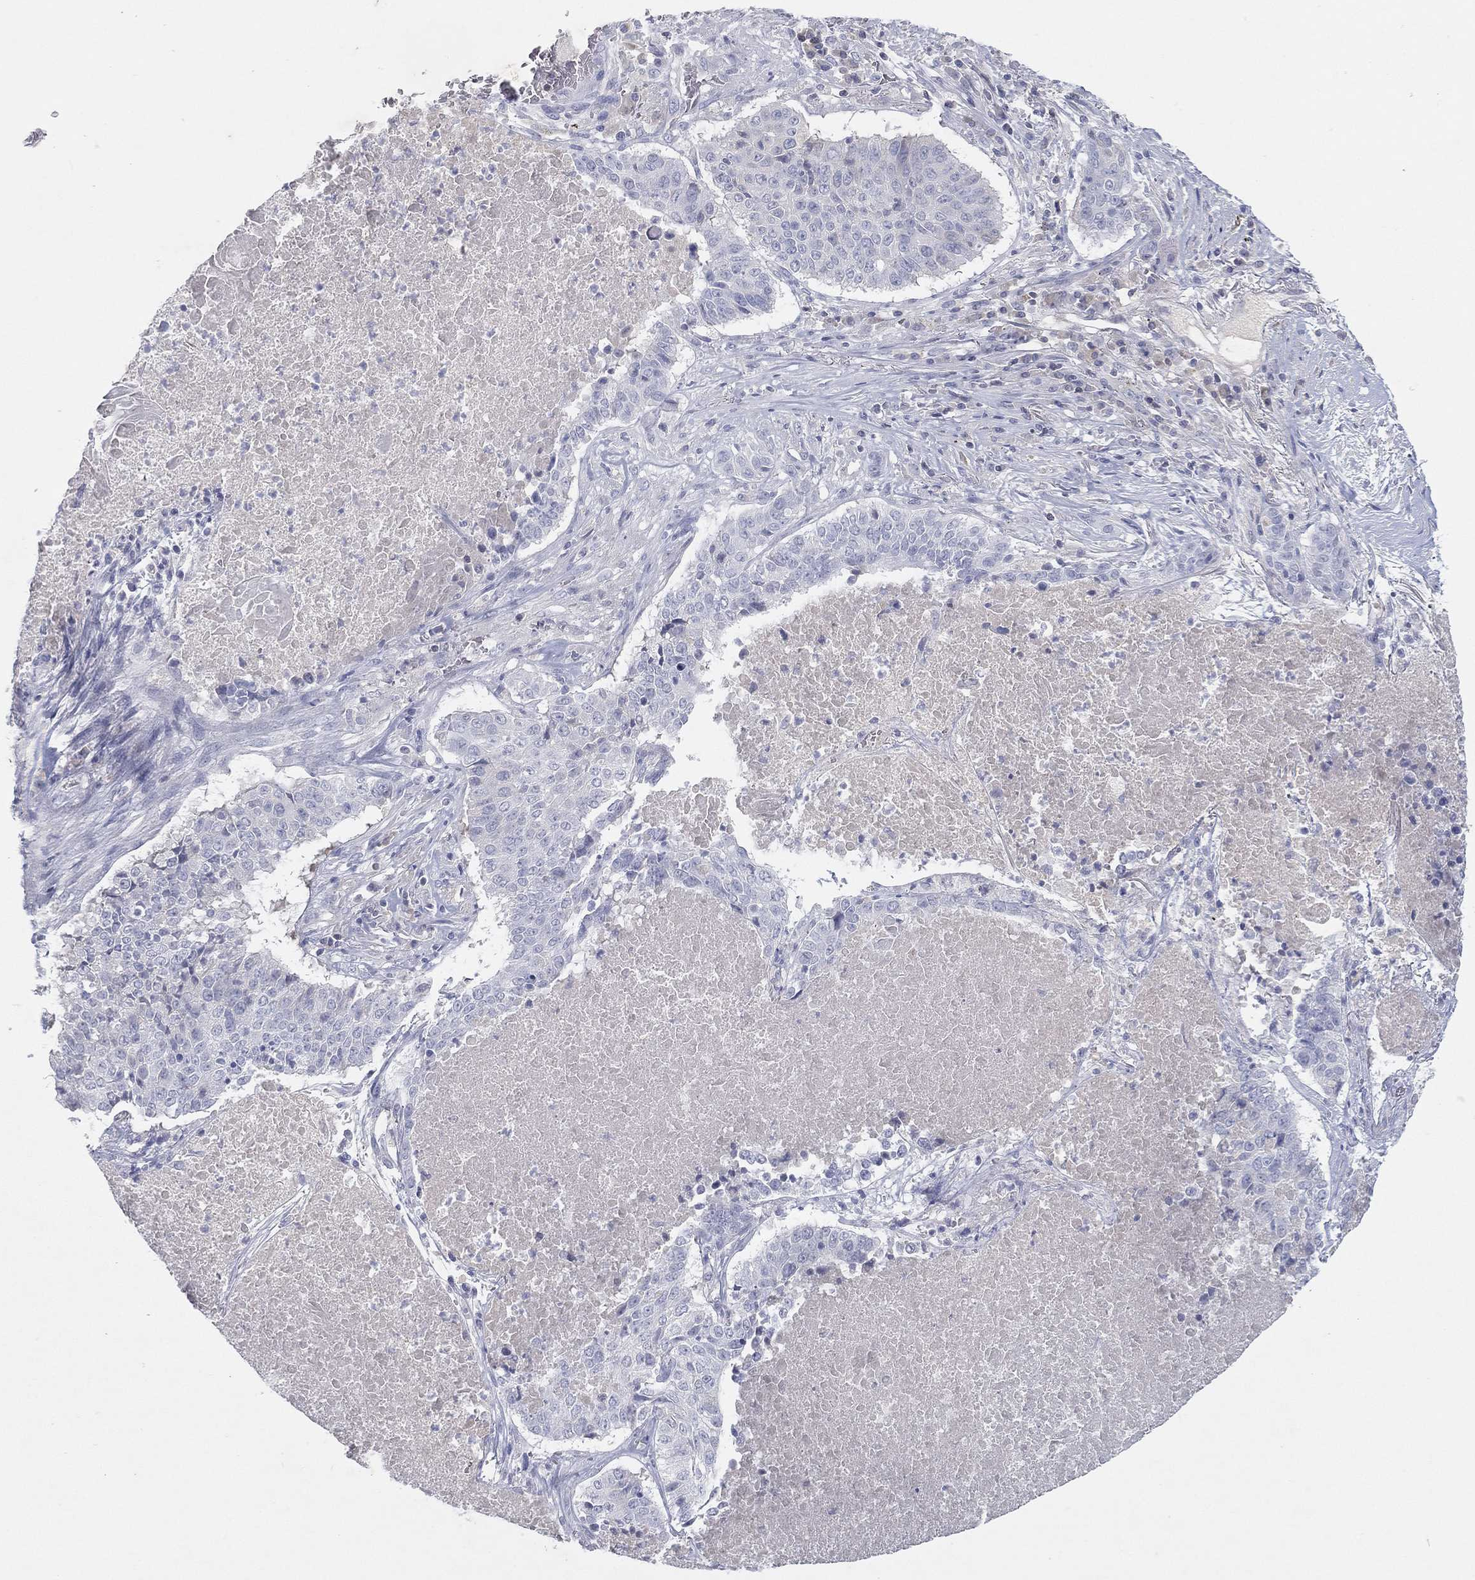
{"staining": {"intensity": "negative", "quantity": "none", "location": "none"}, "tissue": "lung cancer", "cell_type": "Tumor cells", "image_type": "cancer", "snomed": [{"axis": "morphology", "description": "Squamous cell carcinoma, NOS"}, {"axis": "topography", "description": "Lung"}], "caption": "The immunohistochemistry (IHC) image has no significant expression in tumor cells of lung cancer (squamous cell carcinoma) tissue.", "gene": "CPT1B", "patient": {"sex": "male", "age": 64}}